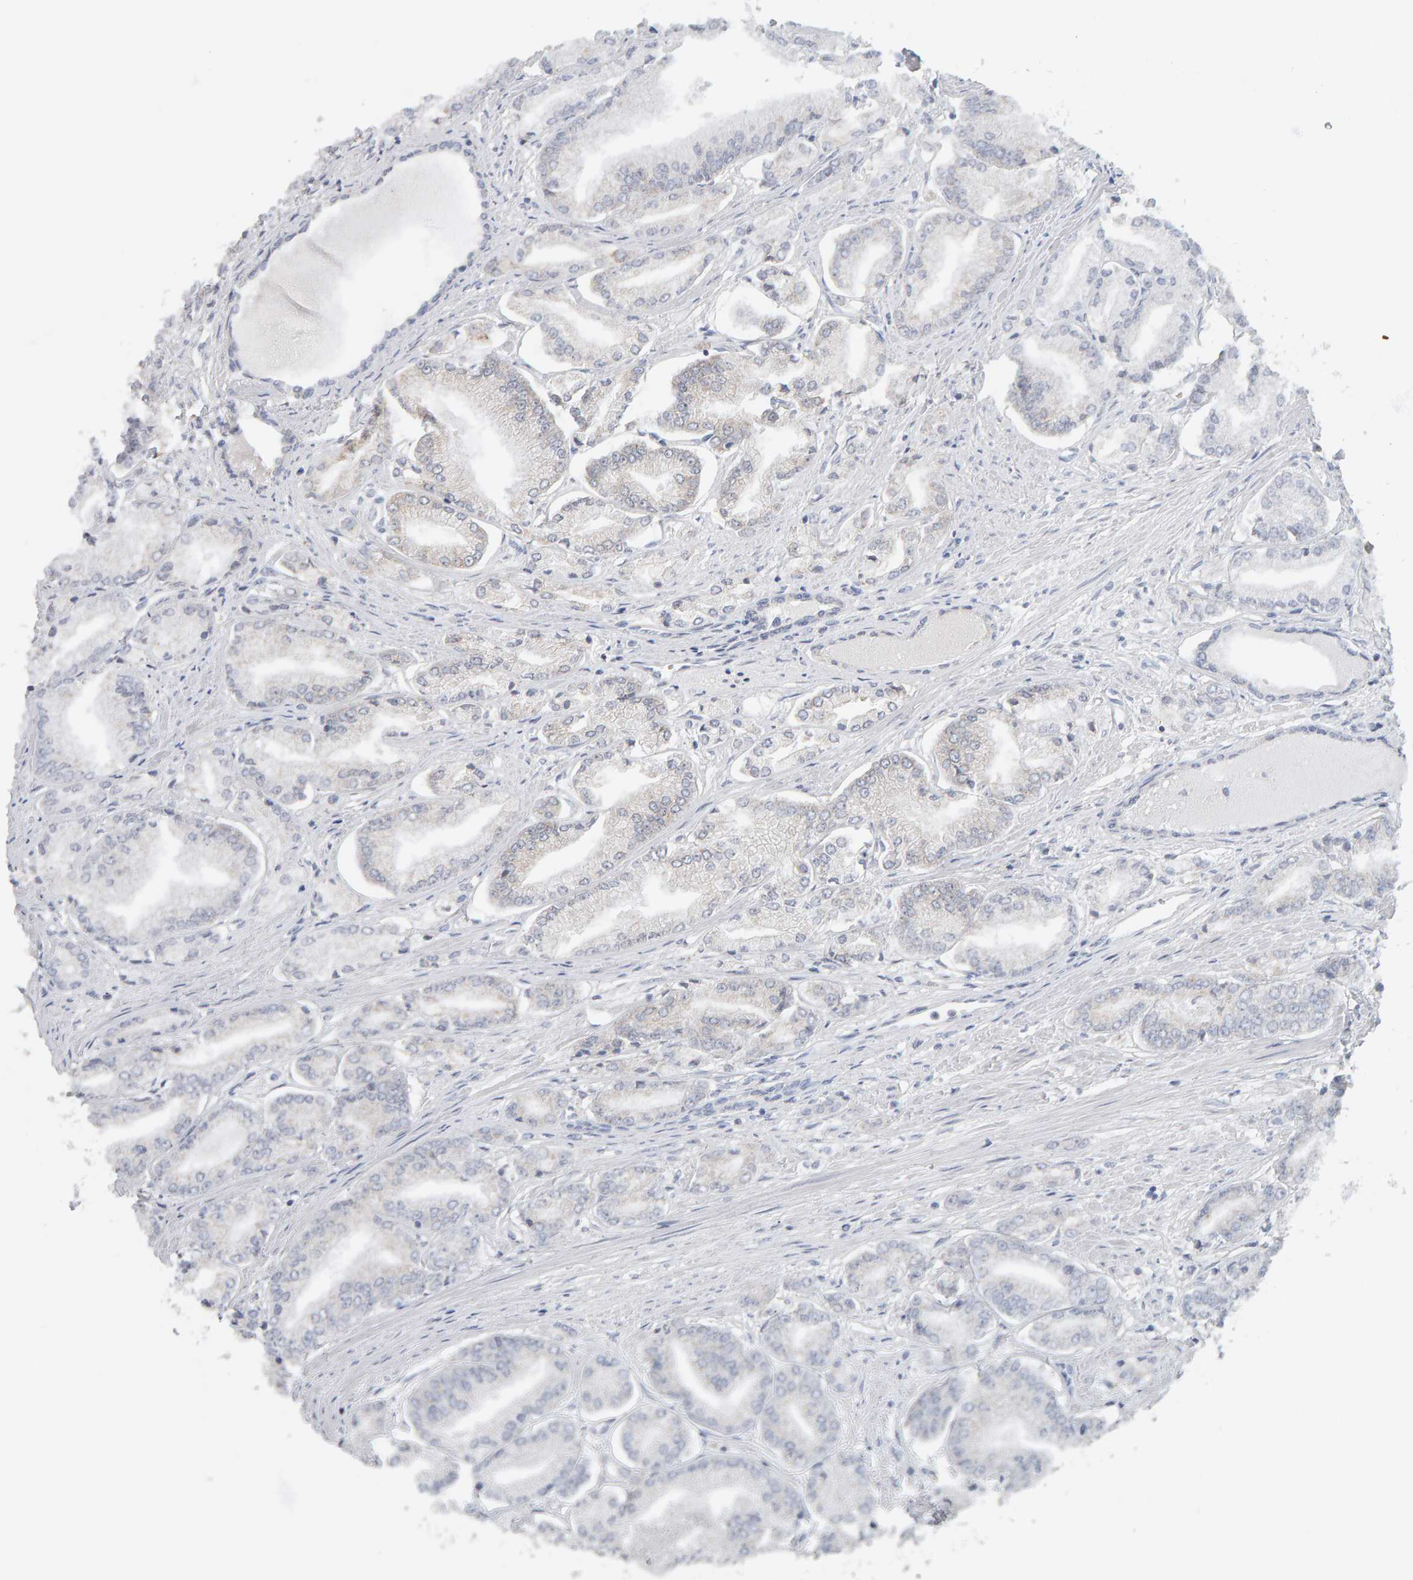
{"staining": {"intensity": "negative", "quantity": "none", "location": "none"}, "tissue": "prostate cancer", "cell_type": "Tumor cells", "image_type": "cancer", "snomed": [{"axis": "morphology", "description": "Adenocarcinoma, Low grade"}, {"axis": "topography", "description": "Prostate"}], "caption": "High power microscopy photomicrograph of an immunohistochemistry histopathology image of prostate low-grade adenocarcinoma, revealing no significant expression in tumor cells.", "gene": "ADHFE1", "patient": {"sex": "male", "age": 52}}